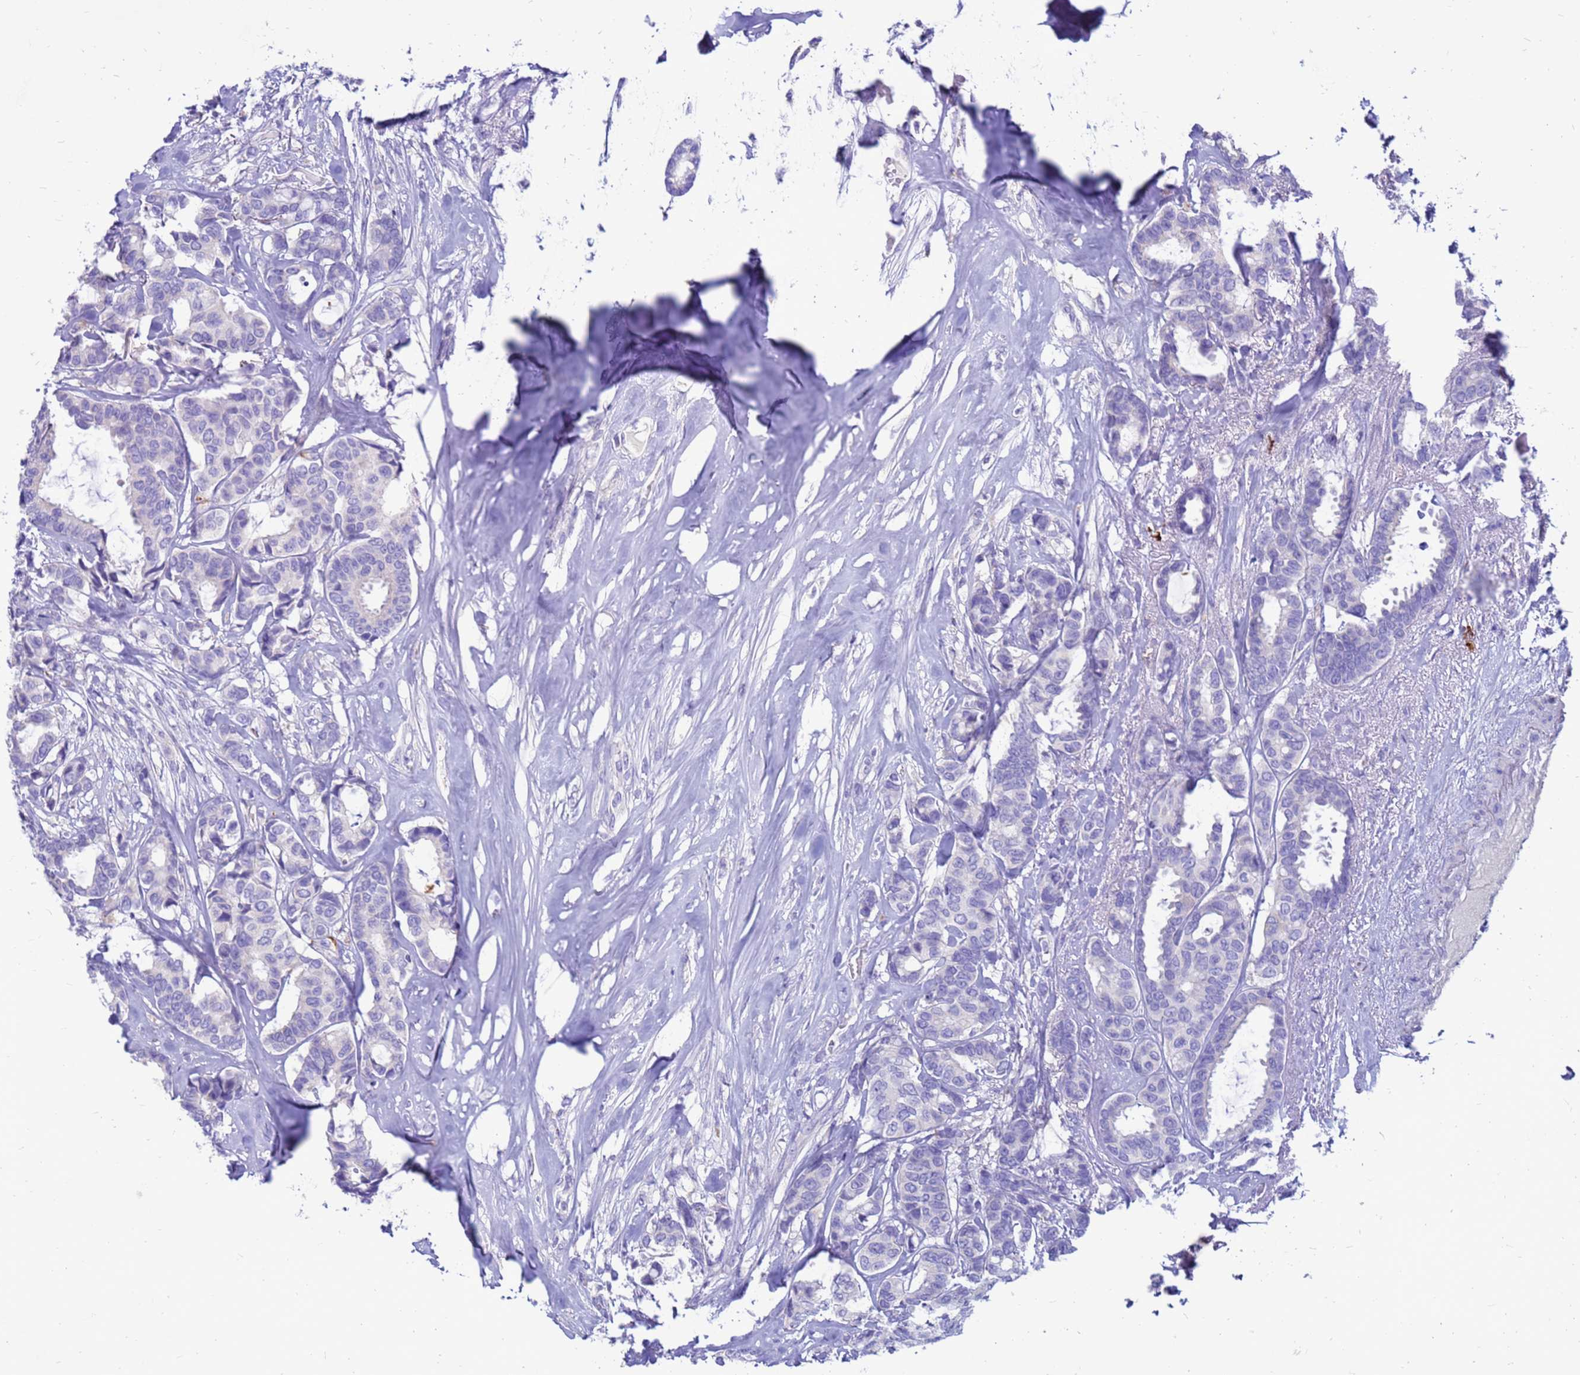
{"staining": {"intensity": "negative", "quantity": "none", "location": "none"}, "tissue": "breast cancer", "cell_type": "Tumor cells", "image_type": "cancer", "snomed": [{"axis": "morphology", "description": "Duct carcinoma"}, {"axis": "topography", "description": "Breast"}], "caption": "Breast cancer (intraductal carcinoma) was stained to show a protein in brown. There is no significant positivity in tumor cells.", "gene": "PDE10A", "patient": {"sex": "female", "age": 87}}